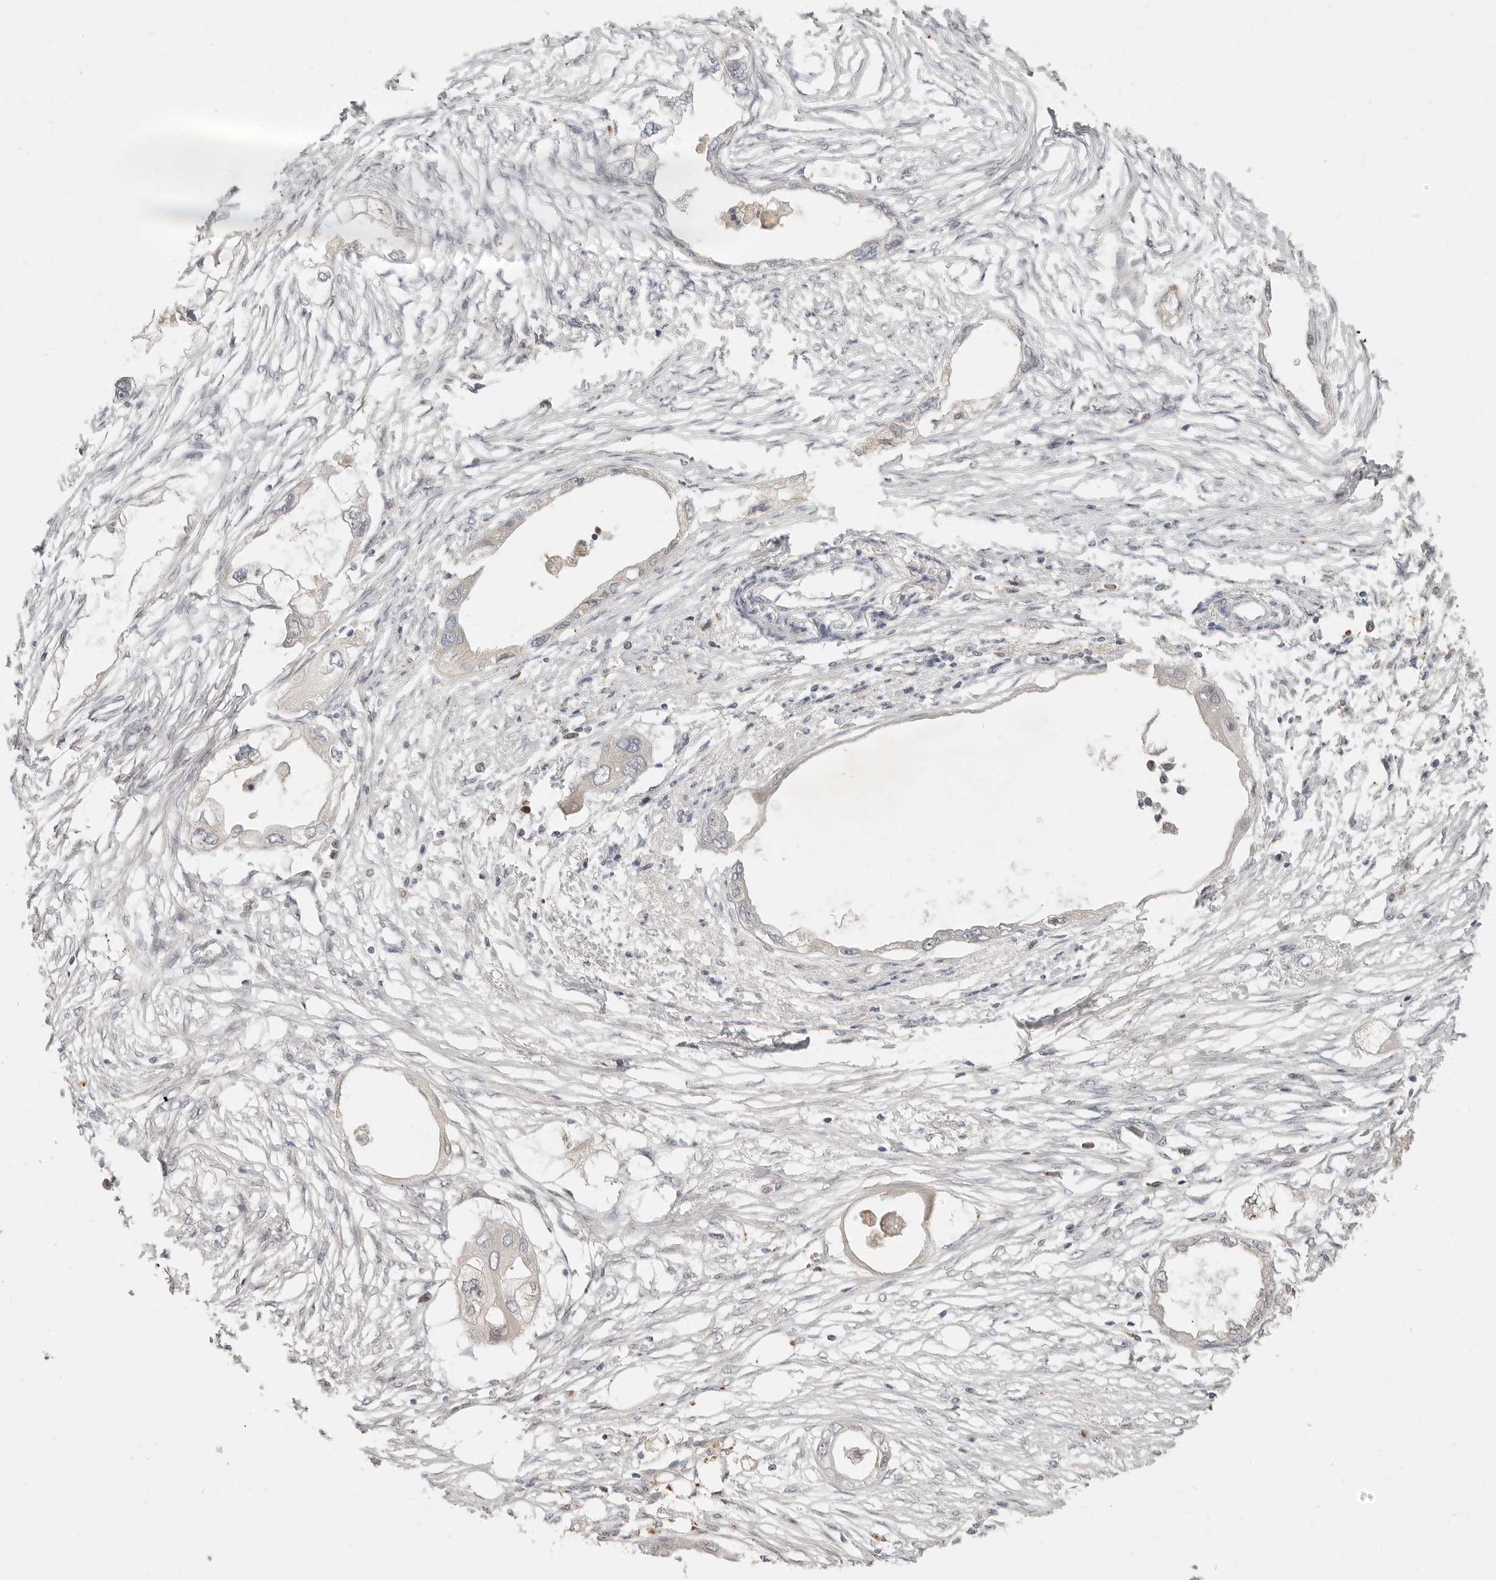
{"staining": {"intensity": "negative", "quantity": "none", "location": "none"}, "tissue": "endometrial cancer", "cell_type": "Tumor cells", "image_type": "cancer", "snomed": [{"axis": "morphology", "description": "Adenocarcinoma, NOS"}, {"axis": "morphology", "description": "Adenocarcinoma, metastatic, NOS"}, {"axis": "topography", "description": "Adipose tissue"}, {"axis": "topography", "description": "Endometrium"}], "caption": "Immunohistochemistry image of endometrial cancer stained for a protein (brown), which shows no staining in tumor cells. The staining was performed using DAB (3,3'-diaminobenzidine) to visualize the protein expression in brown, while the nuclei were stained in blue with hematoxylin (Magnification: 20x).", "gene": "UBXN11", "patient": {"sex": "female", "age": 67}}